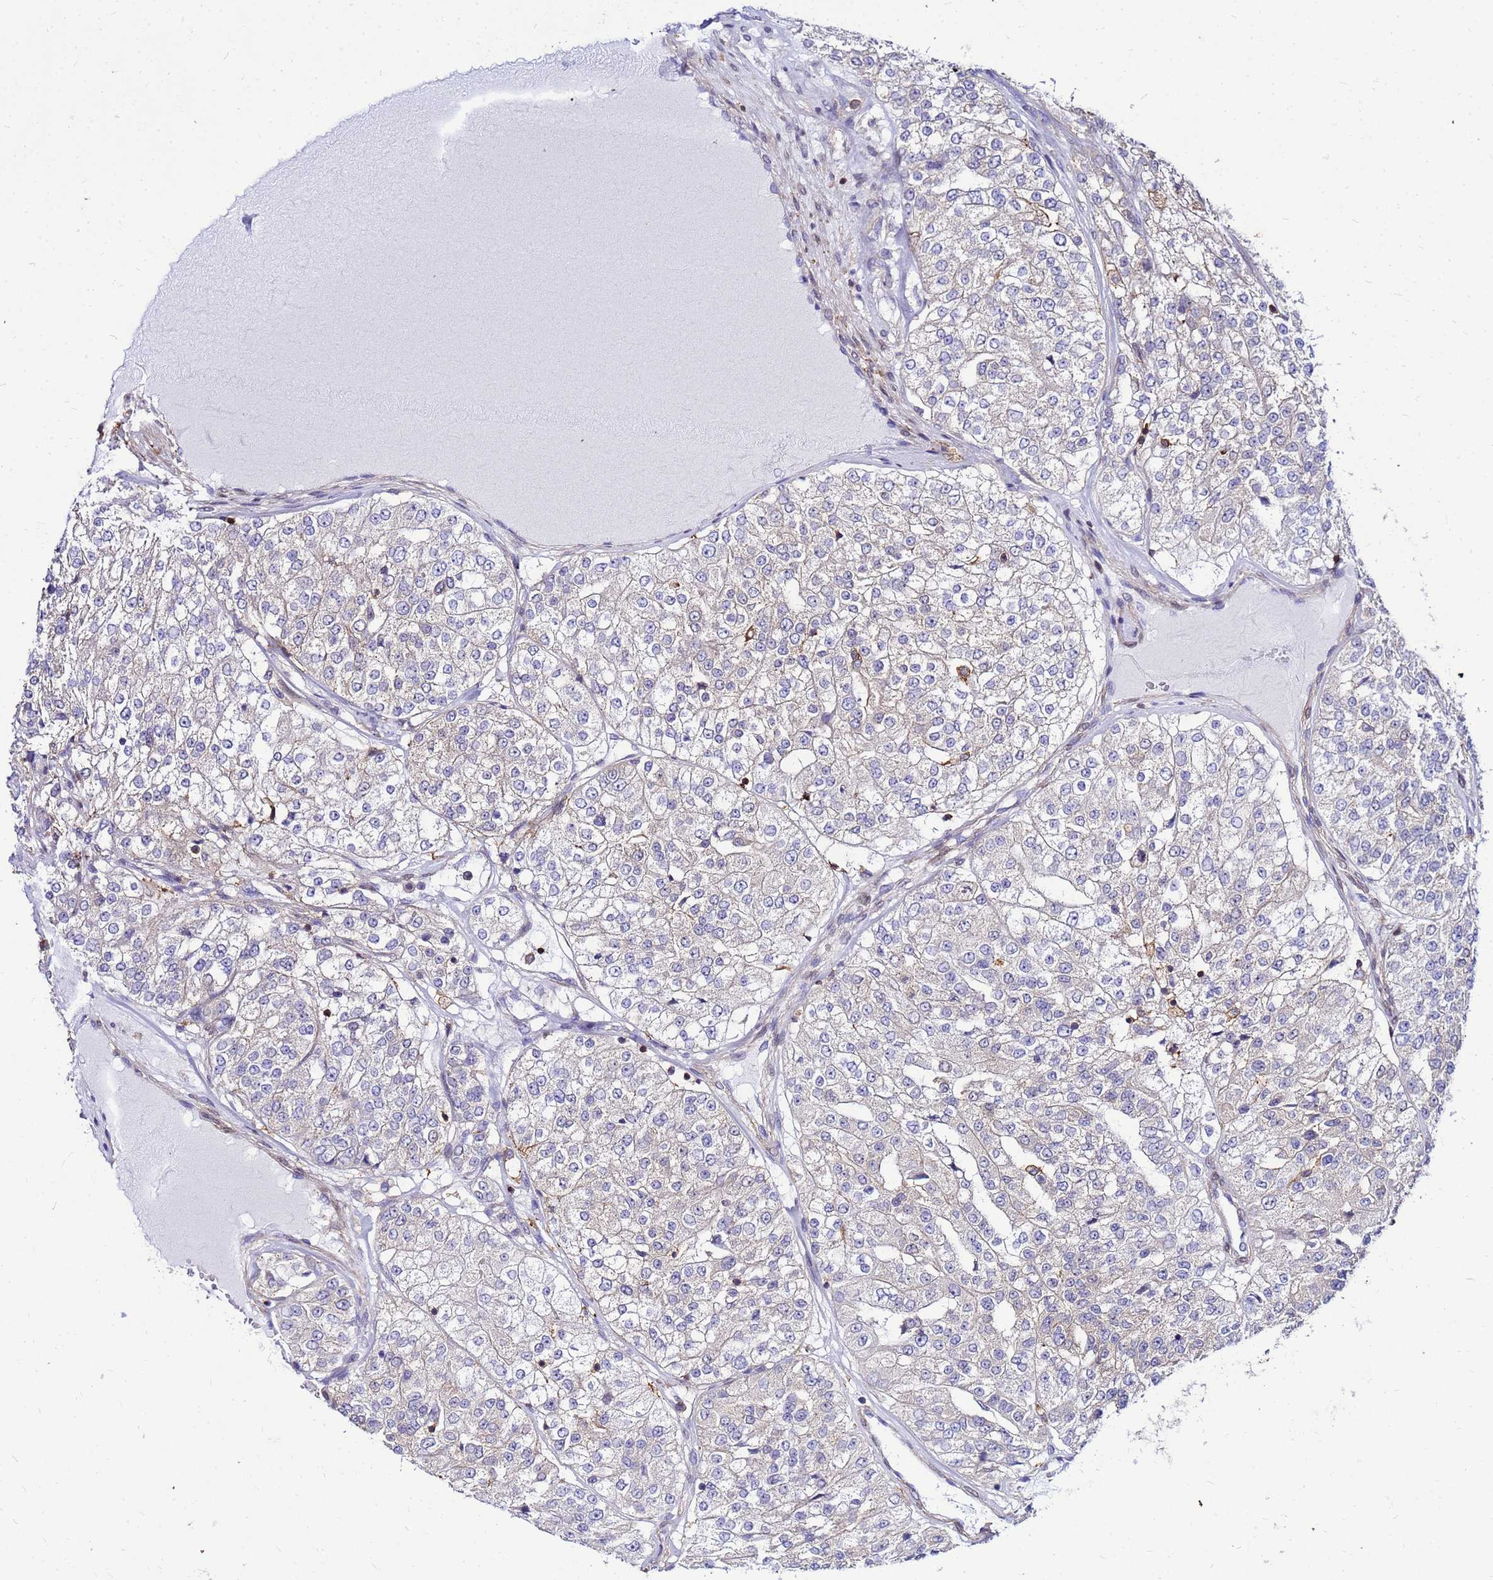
{"staining": {"intensity": "negative", "quantity": "none", "location": "none"}, "tissue": "renal cancer", "cell_type": "Tumor cells", "image_type": "cancer", "snomed": [{"axis": "morphology", "description": "Adenocarcinoma, NOS"}, {"axis": "topography", "description": "Kidney"}], "caption": "This is a histopathology image of IHC staining of renal cancer, which shows no staining in tumor cells.", "gene": "DBNDD2", "patient": {"sex": "female", "age": 63}}